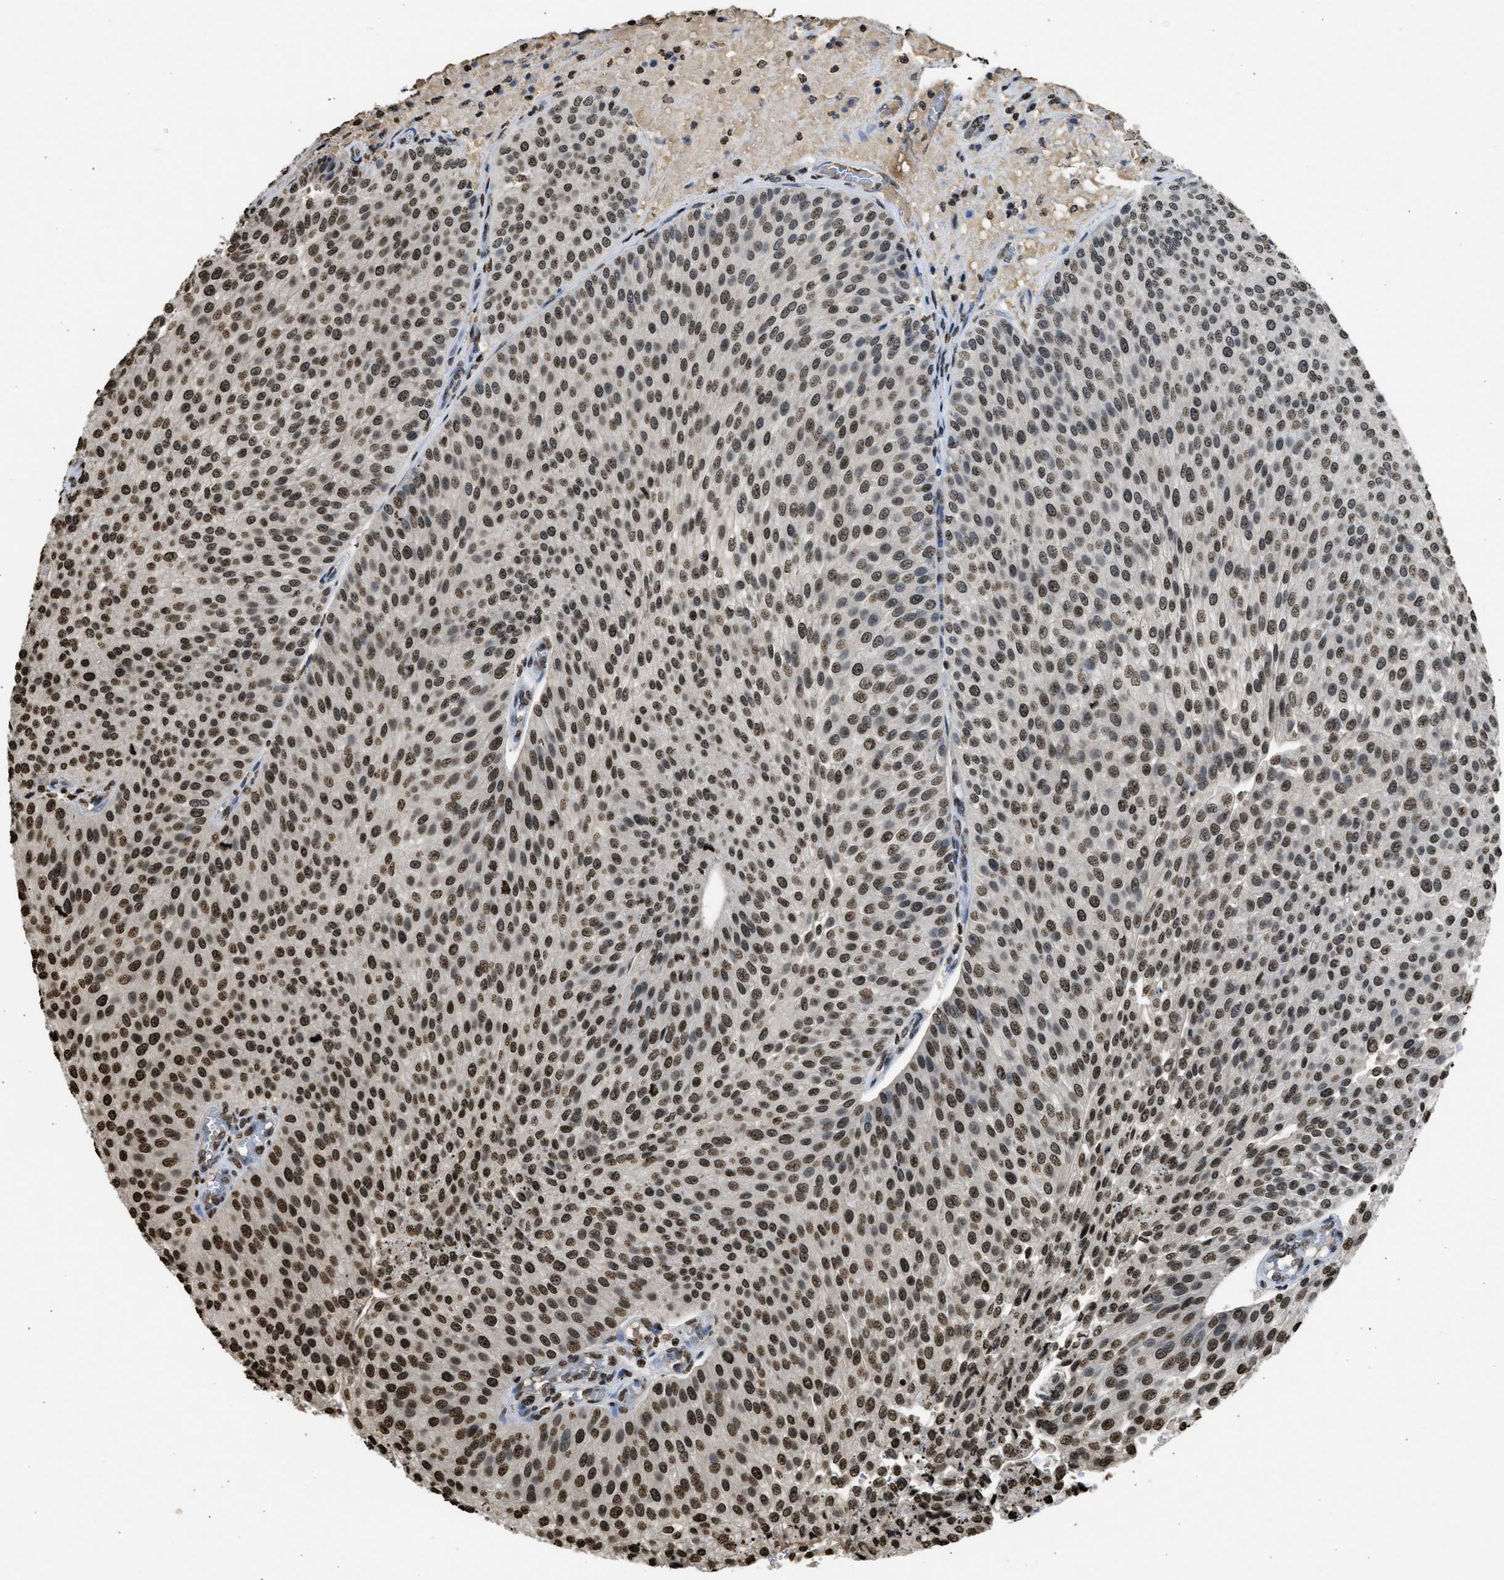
{"staining": {"intensity": "strong", "quantity": ">75%", "location": "nuclear"}, "tissue": "urothelial cancer", "cell_type": "Tumor cells", "image_type": "cancer", "snomed": [{"axis": "morphology", "description": "Urothelial carcinoma, Low grade"}, {"axis": "topography", "description": "Smooth muscle"}, {"axis": "topography", "description": "Urinary bladder"}], "caption": "The image exhibits a brown stain indicating the presence of a protein in the nuclear of tumor cells in urothelial carcinoma (low-grade). (brown staining indicates protein expression, while blue staining denotes nuclei).", "gene": "RRAGC", "patient": {"sex": "male", "age": 60}}